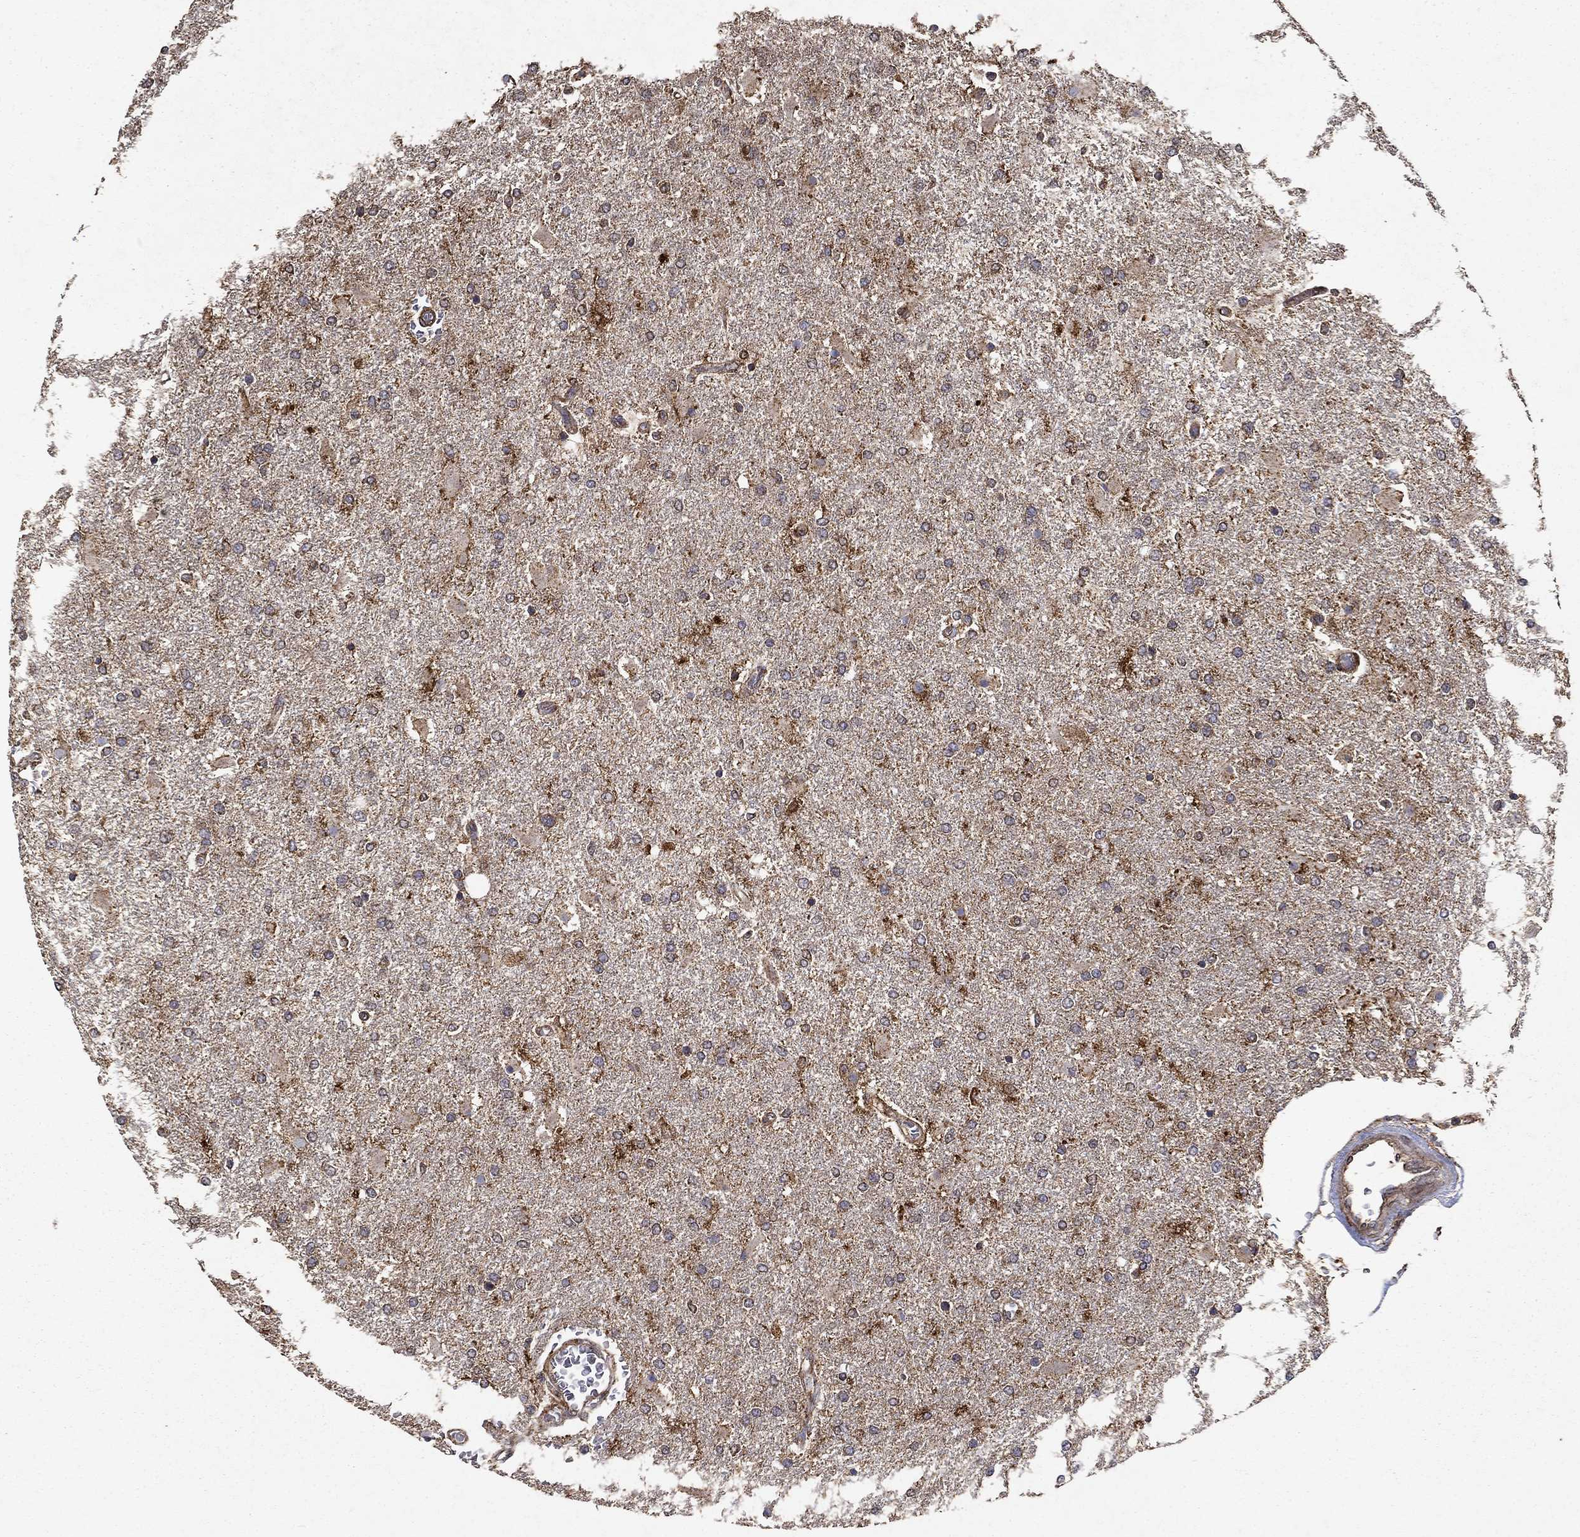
{"staining": {"intensity": "moderate", "quantity": "25%-75%", "location": "cytoplasmic/membranous"}, "tissue": "glioma", "cell_type": "Tumor cells", "image_type": "cancer", "snomed": [{"axis": "morphology", "description": "Glioma, malignant, High grade"}, {"axis": "topography", "description": "Cerebral cortex"}], "caption": "Glioma stained with a protein marker shows moderate staining in tumor cells.", "gene": "IFRD1", "patient": {"sex": "male", "age": 79}}